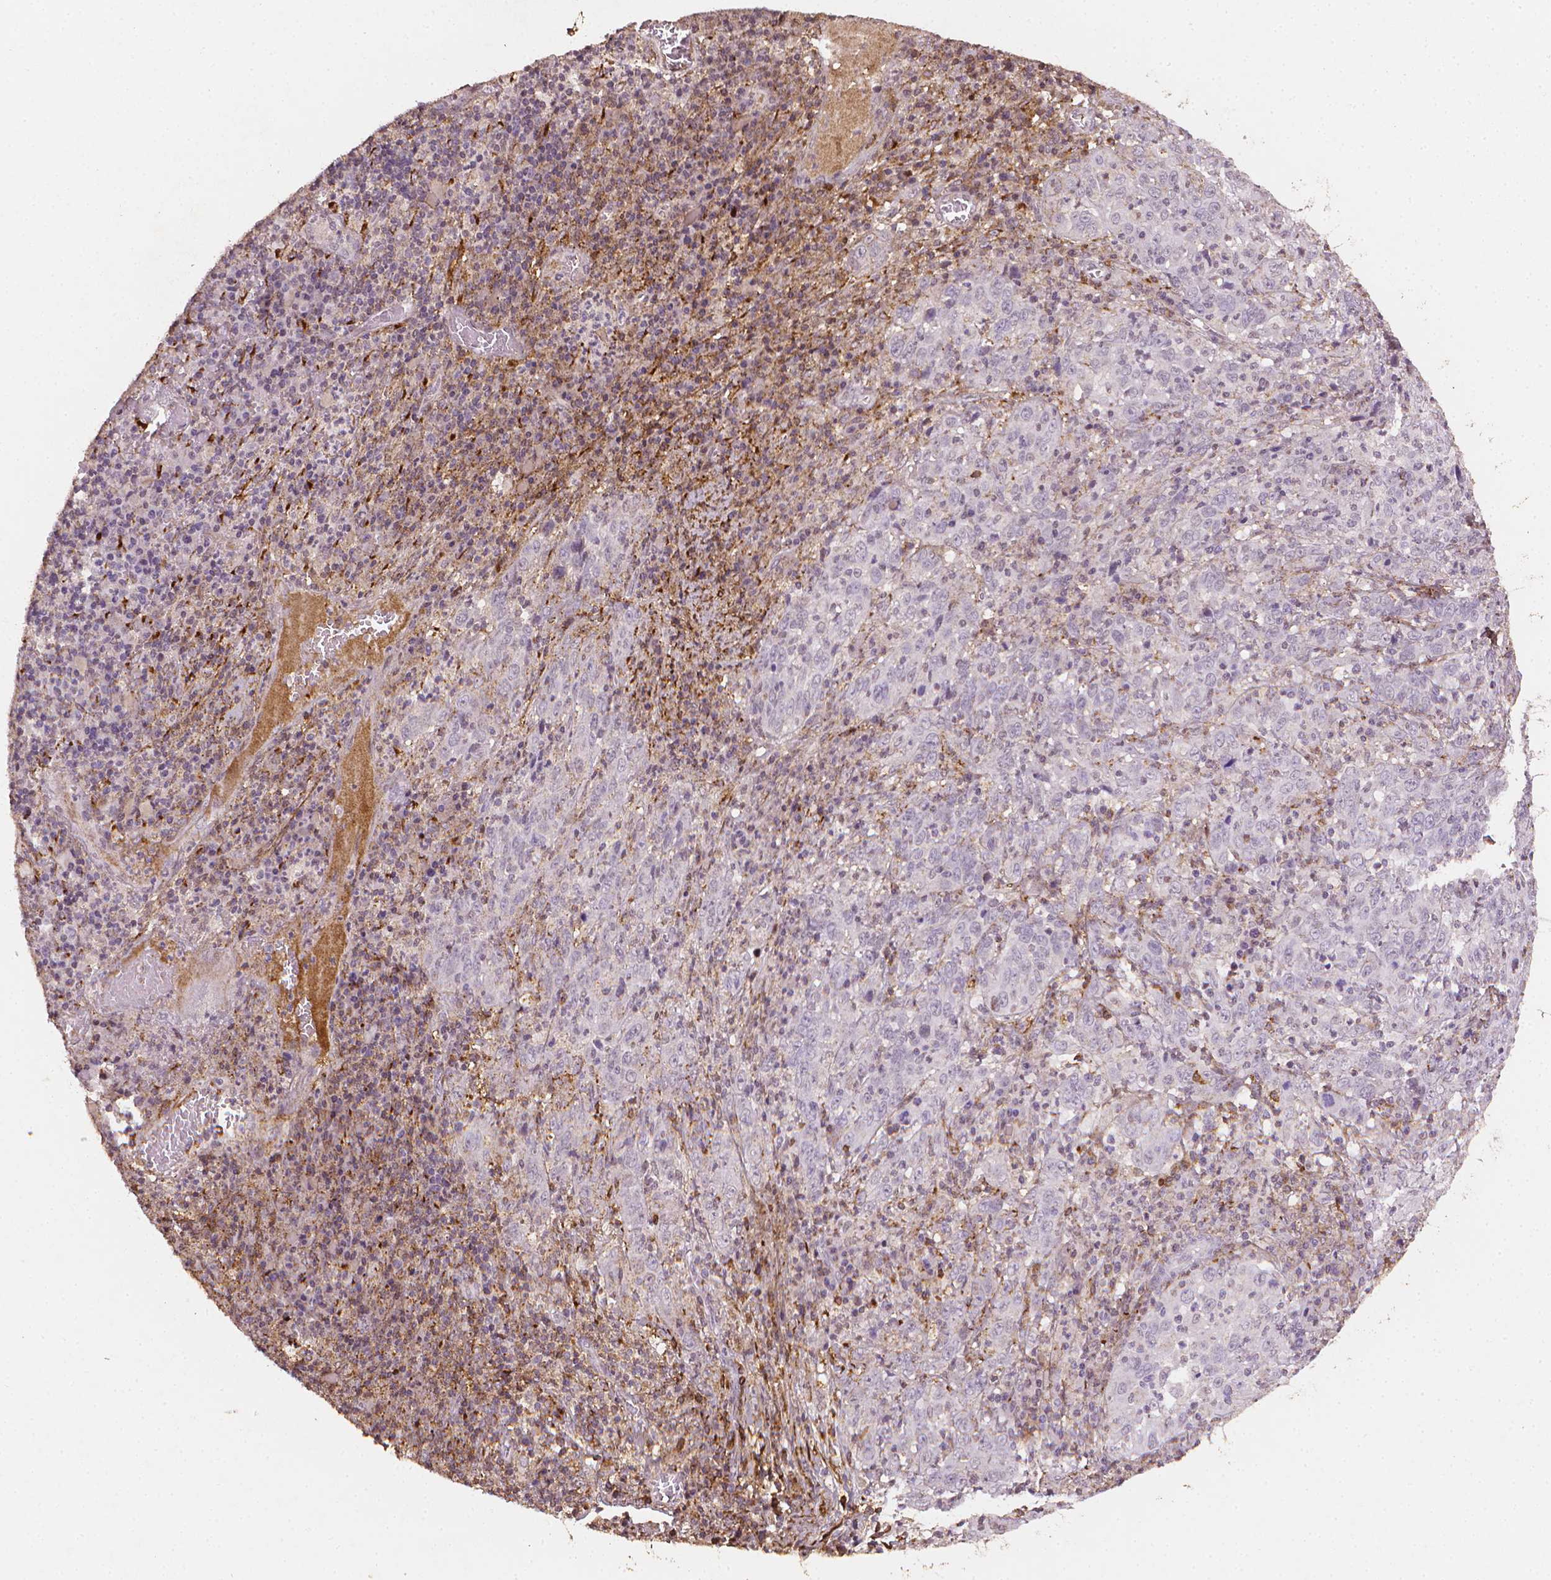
{"staining": {"intensity": "negative", "quantity": "none", "location": "none"}, "tissue": "cervical cancer", "cell_type": "Tumor cells", "image_type": "cancer", "snomed": [{"axis": "morphology", "description": "Squamous cell carcinoma, NOS"}, {"axis": "topography", "description": "Cervix"}], "caption": "IHC of squamous cell carcinoma (cervical) reveals no staining in tumor cells.", "gene": "DCN", "patient": {"sex": "female", "age": 46}}